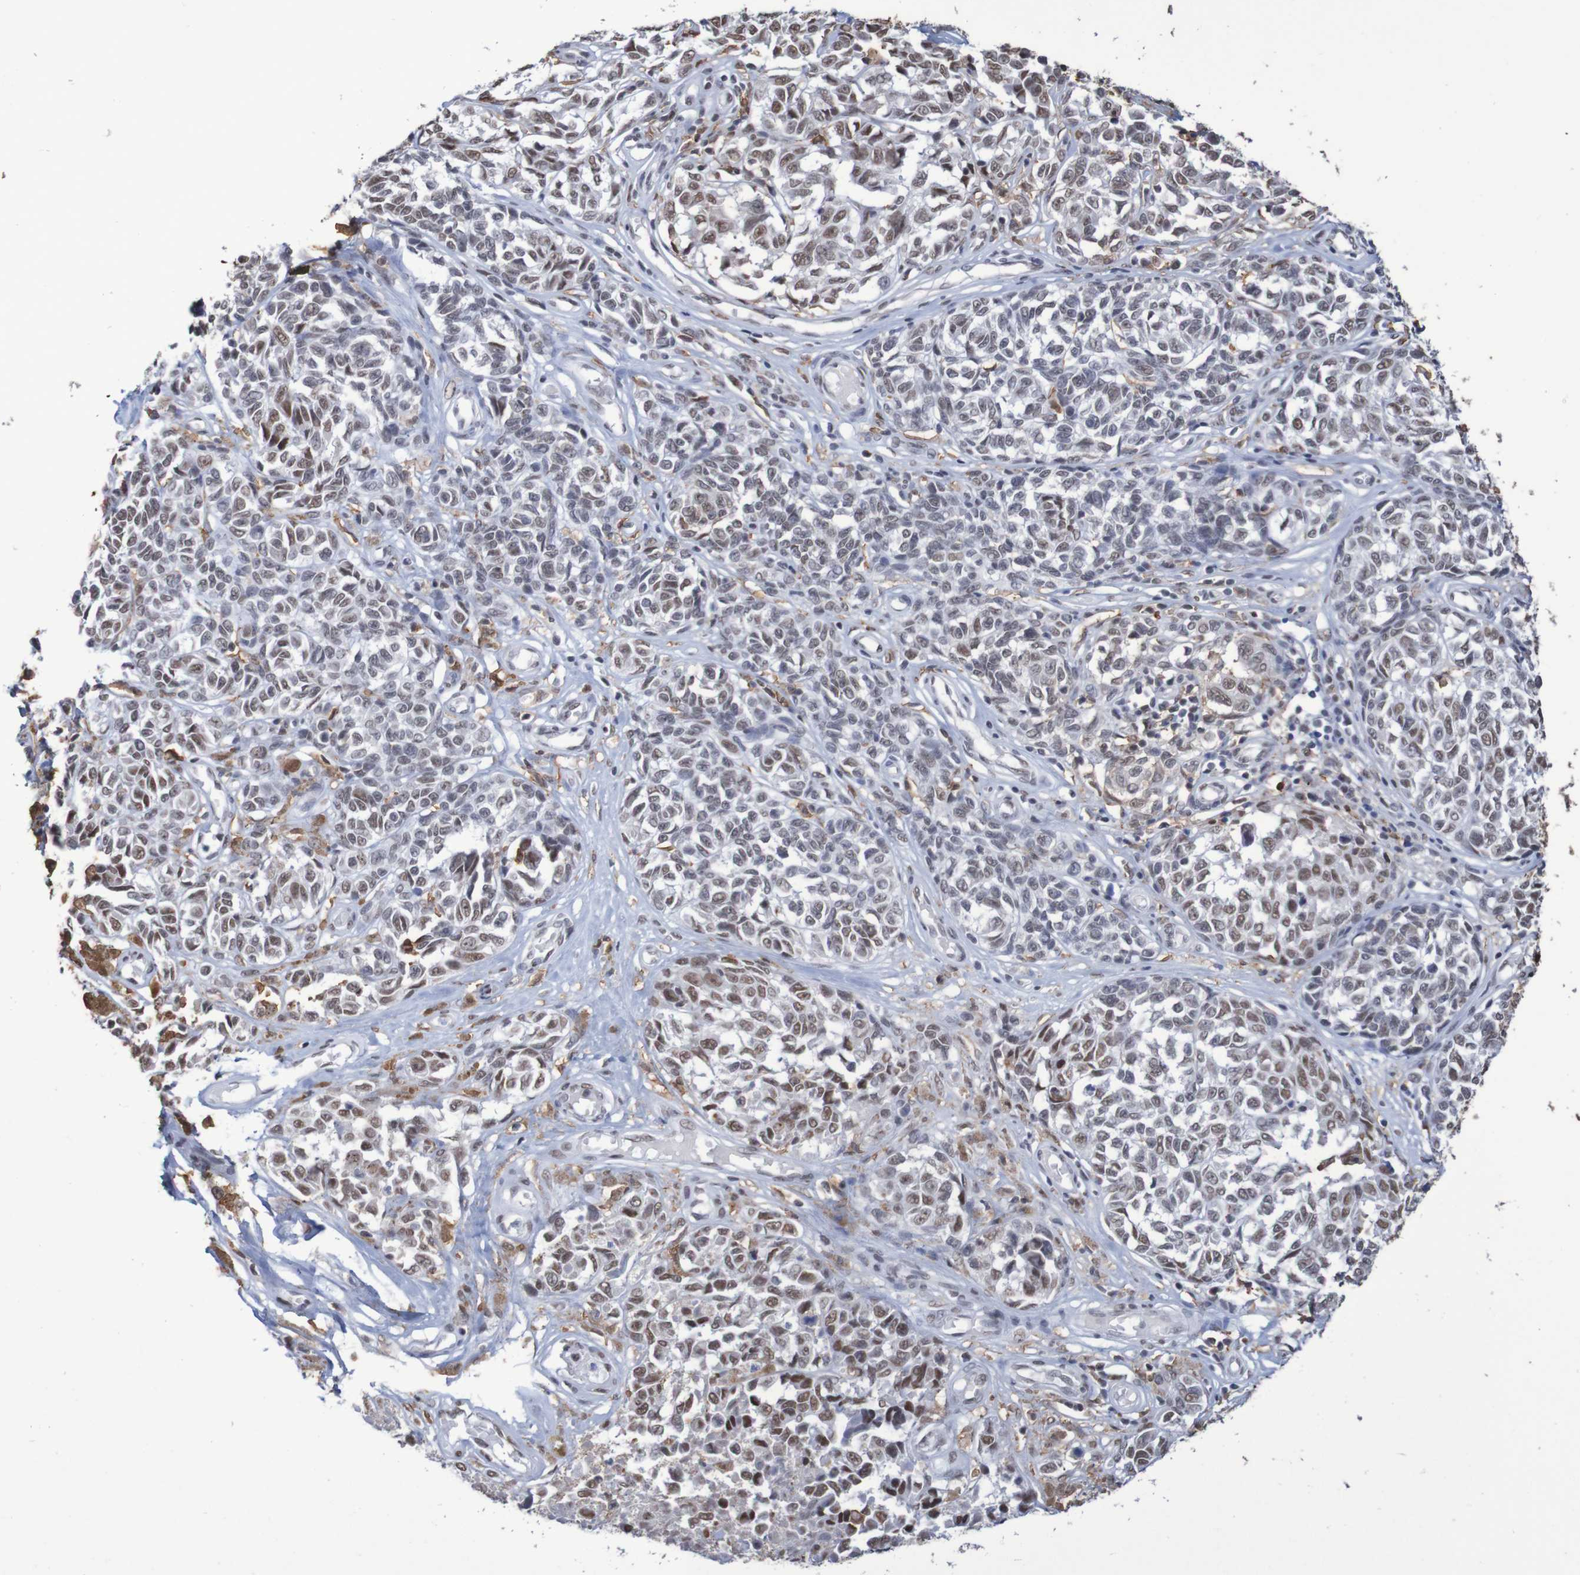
{"staining": {"intensity": "moderate", "quantity": "25%-75%", "location": "nuclear"}, "tissue": "melanoma", "cell_type": "Tumor cells", "image_type": "cancer", "snomed": [{"axis": "morphology", "description": "Malignant melanoma, NOS"}, {"axis": "topography", "description": "Skin"}], "caption": "Brown immunohistochemical staining in melanoma reveals moderate nuclear positivity in approximately 25%-75% of tumor cells.", "gene": "MRTFB", "patient": {"sex": "female", "age": 64}}